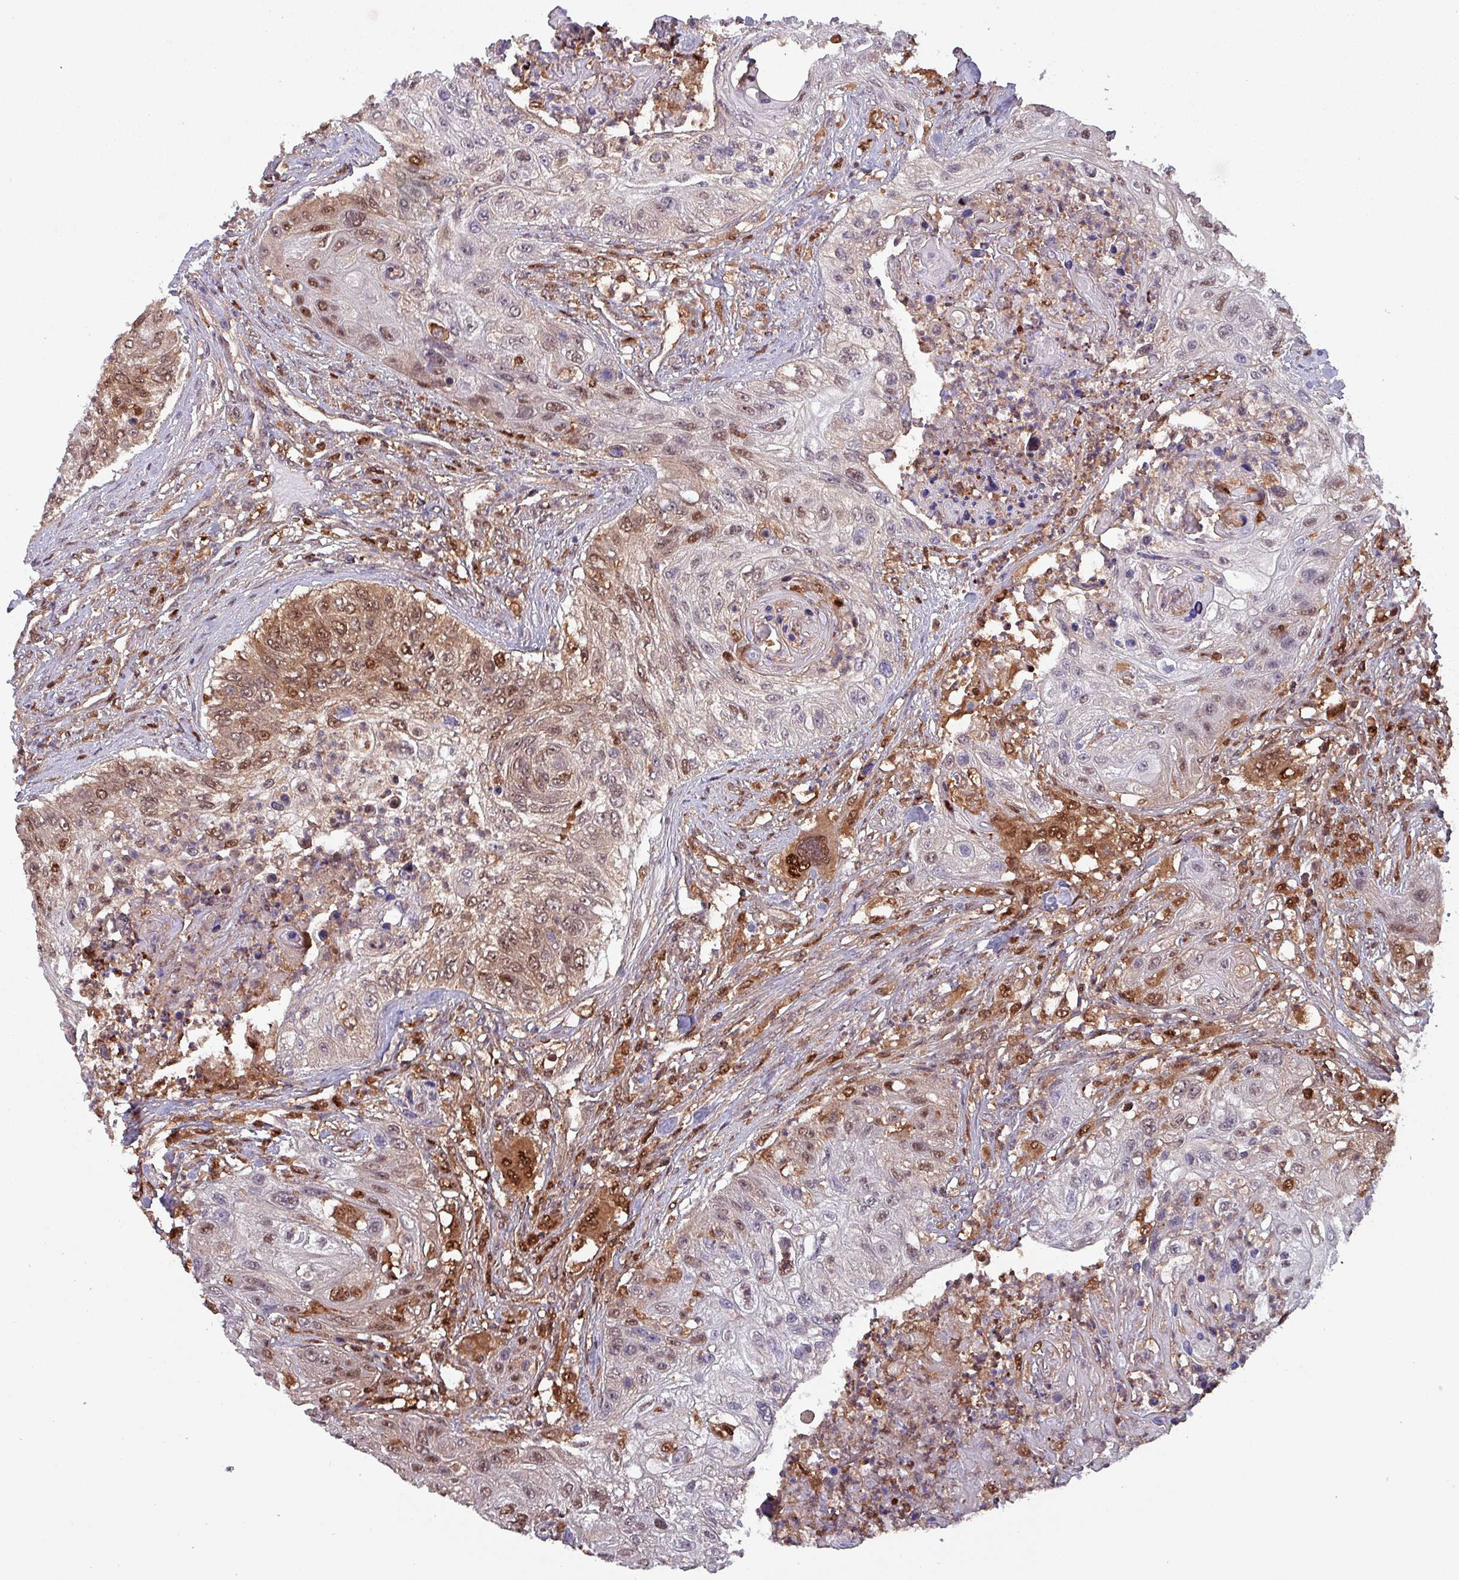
{"staining": {"intensity": "moderate", "quantity": "25%-75%", "location": "cytoplasmic/membranous,nuclear"}, "tissue": "urothelial cancer", "cell_type": "Tumor cells", "image_type": "cancer", "snomed": [{"axis": "morphology", "description": "Urothelial carcinoma, High grade"}, {"axis": "topography", "description": "Urinary bladder"}], "caption": "This micrograph demonstrates immunohistochemistry (IHC) staining of urothelial cancer, with medium moderate cytoplasmic/membranous and nuclear expression in about 25%-75% of tumor cells.", "gene": "PSMB8", "patient": {"sex": "female", "age": 60}}